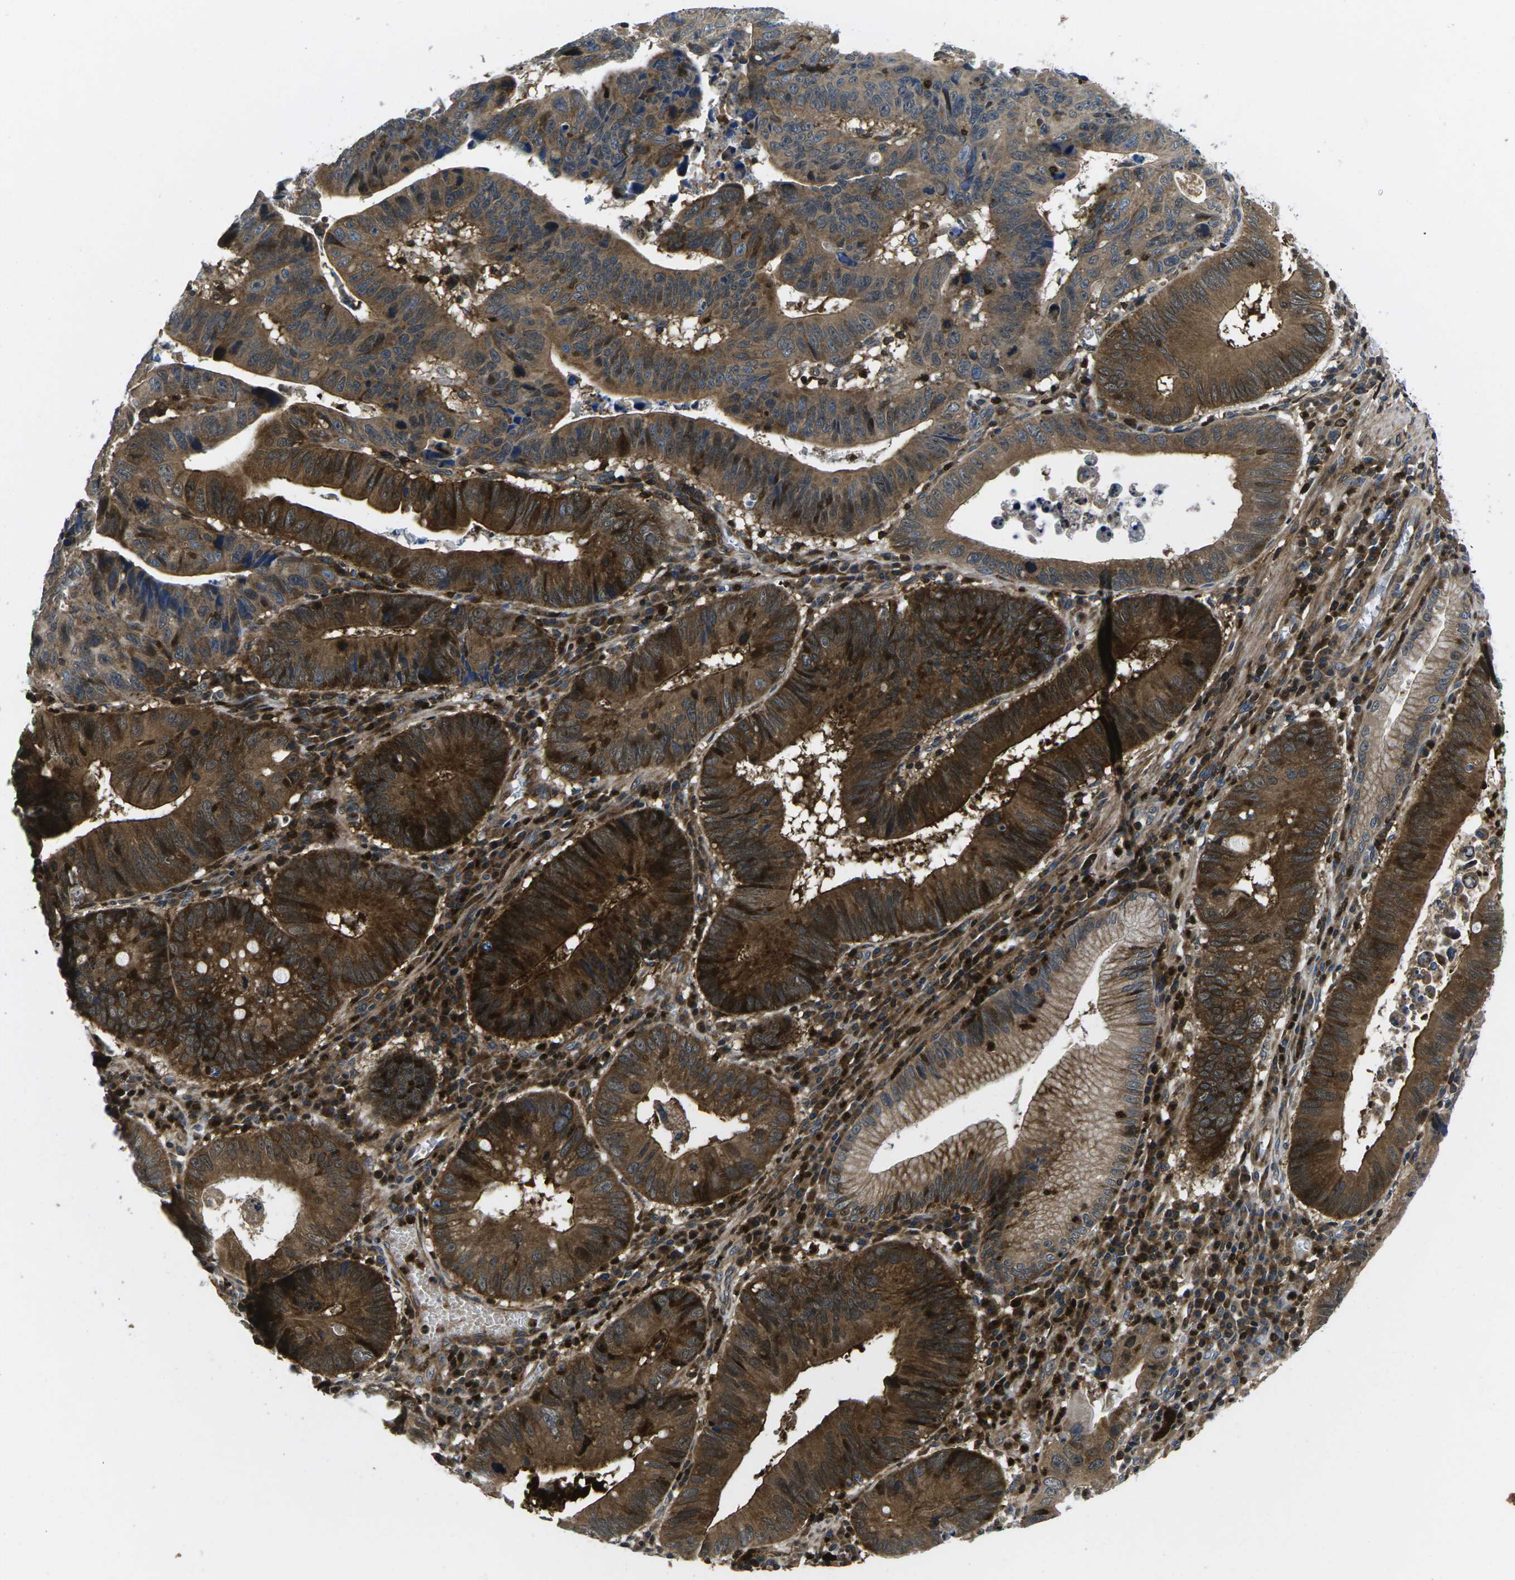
{"staining": {"intensity": "strong", "quantity": ">75%", "location": "cytoplasmic/membranous"}, "tissue": "stomach cancer", "cell_type": "Tumor cells", "image_type": "cancer", "snomed": [{"axis": "morphology", "description": "Adenocarcinoma, NOS"}, {"axis": "topography", "description": "Stomach"}], "caption": "Immunohistochemical staining of stomach cancer demonstrates high levels of strong cytoplasmic/membranous protein positivity in about >75% of tumor cells.", "gene": "PLCE1", "patient": {"sex": "male", "age": 59}}